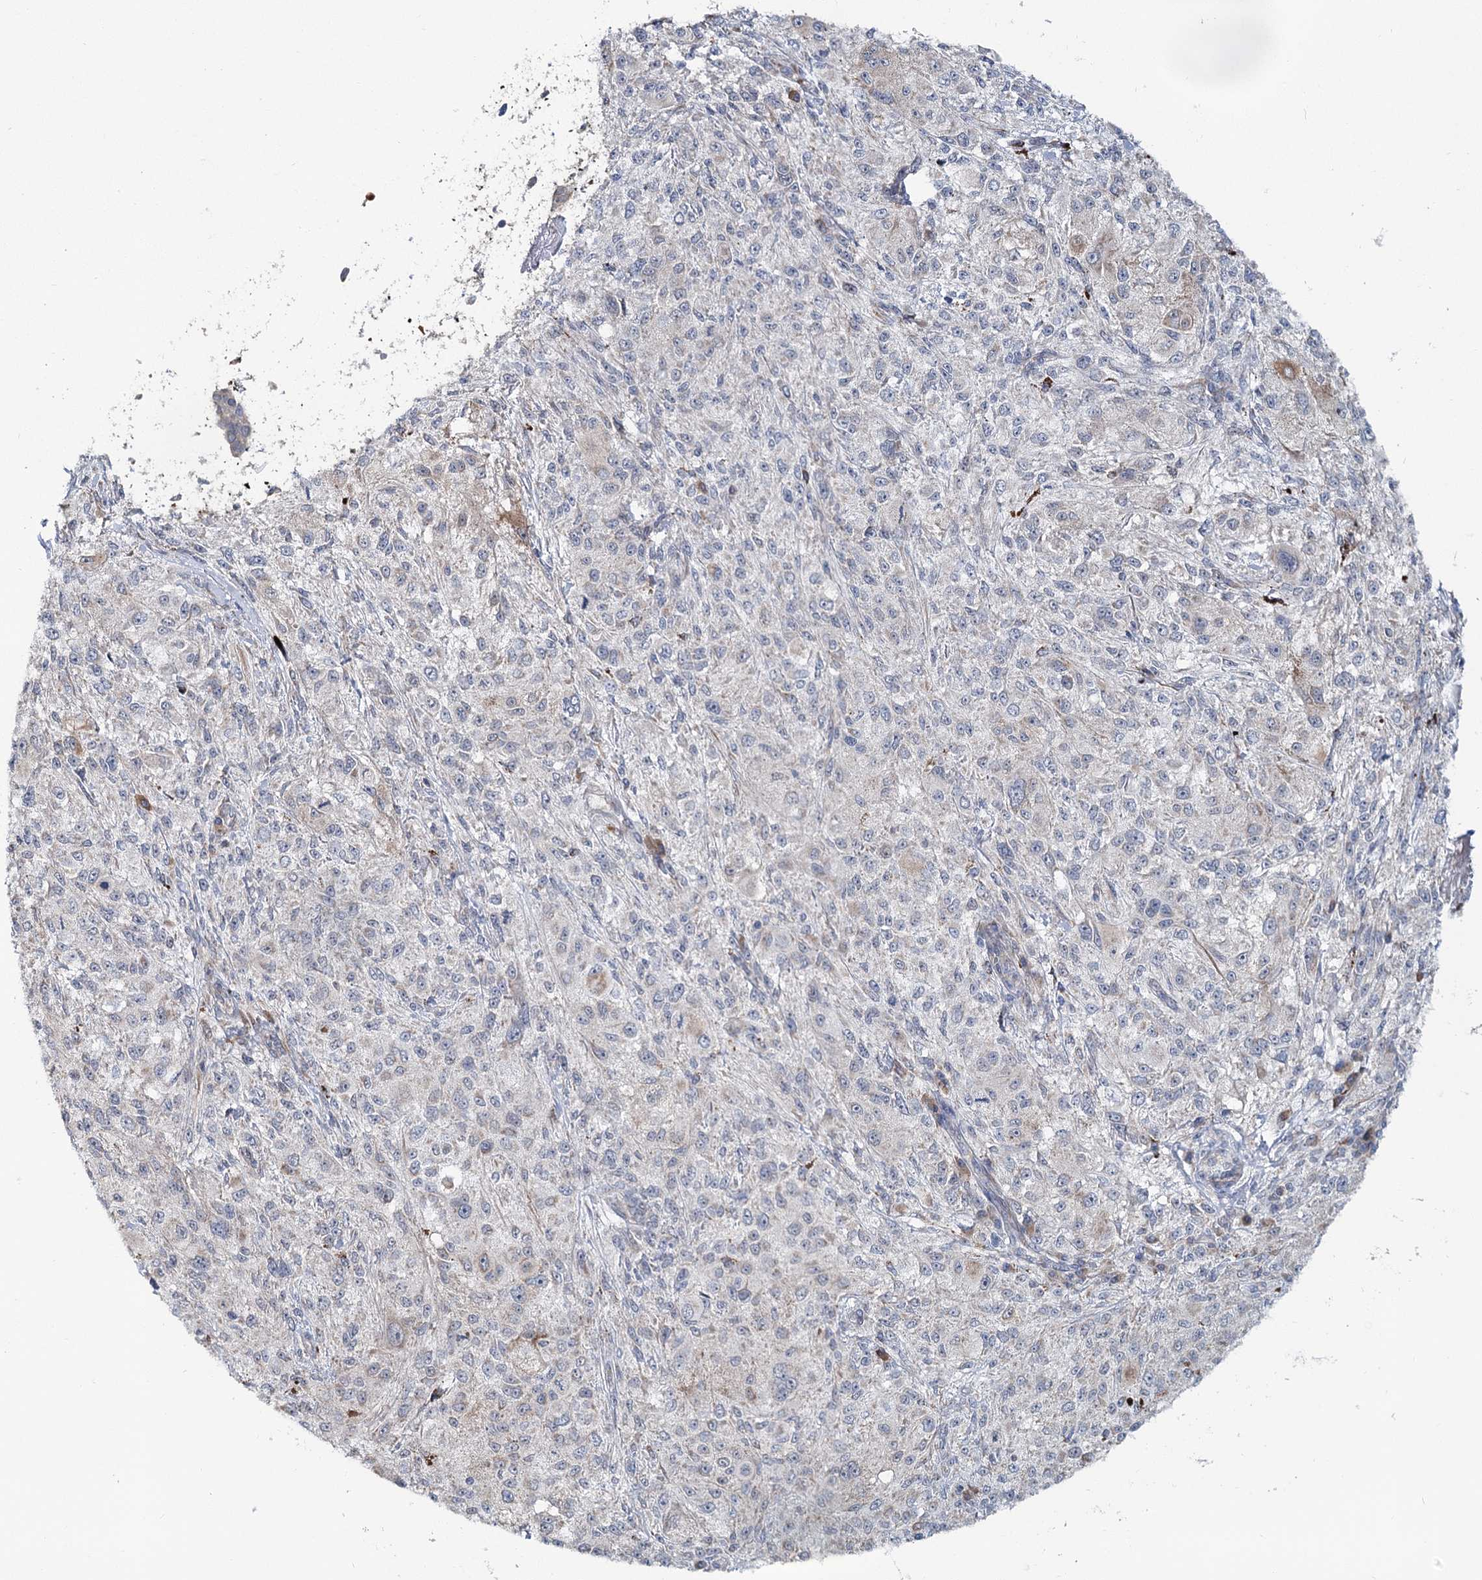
{"staining": {"intensity": "weak", "quantity": "<25%", "location": "cytoplasmic/membranous"}, "tissue": "melanoma", "cell_type": "Tumor cells", "image_type": "cancer", "snomed": [{"axis": "morphology", "description": "Necrosis, NOS"}, {"axis": "morphology", "description": "Malignant melanoma, NOS"}, {"axis": "topography", "description": "Skin"}], "caption": "The image displays no significant positivity in tumor cells of malignant melanoma.", "gene": "CIB4", "patient": {"sex": "female", "age": 87}}